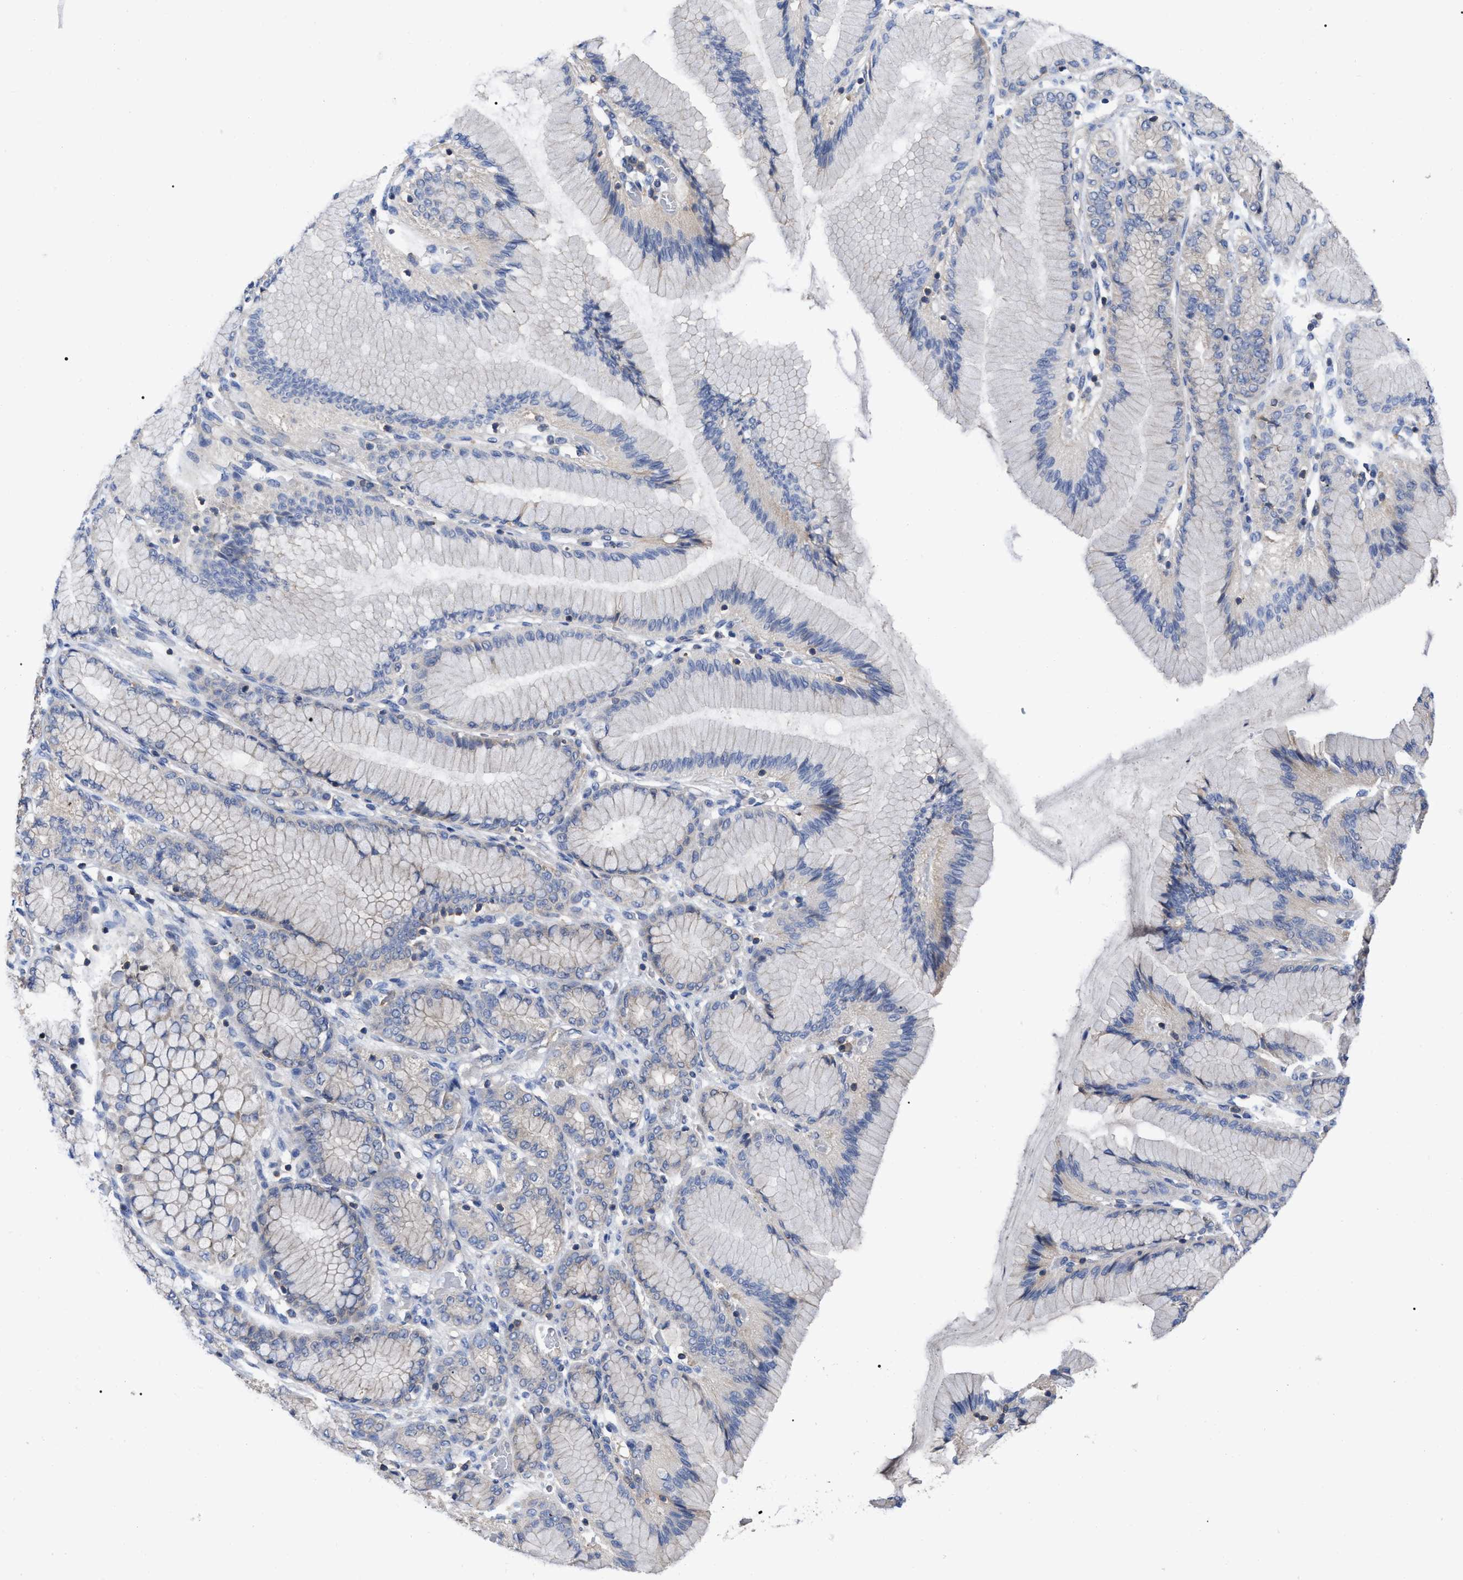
{"staining": {"intensity": "weak", "quantity": "<25%", "location": "cytoplasmic/membranous"}, "tissue": "stomach cancer", "cell_type": "Tumor cells", "image_type": "cancer", "snomed": [{"axis": "morphology", "description": "Adenocarcinoma, NOS"}, {"axis": "topography", "description": "Stomach"}], "caption": "Tumor cells are negative for brown protein staining in stomach adenocarcinoma.", "gene": "RAP1GDS1", "patient": {"sex": "female", "age": 65}}